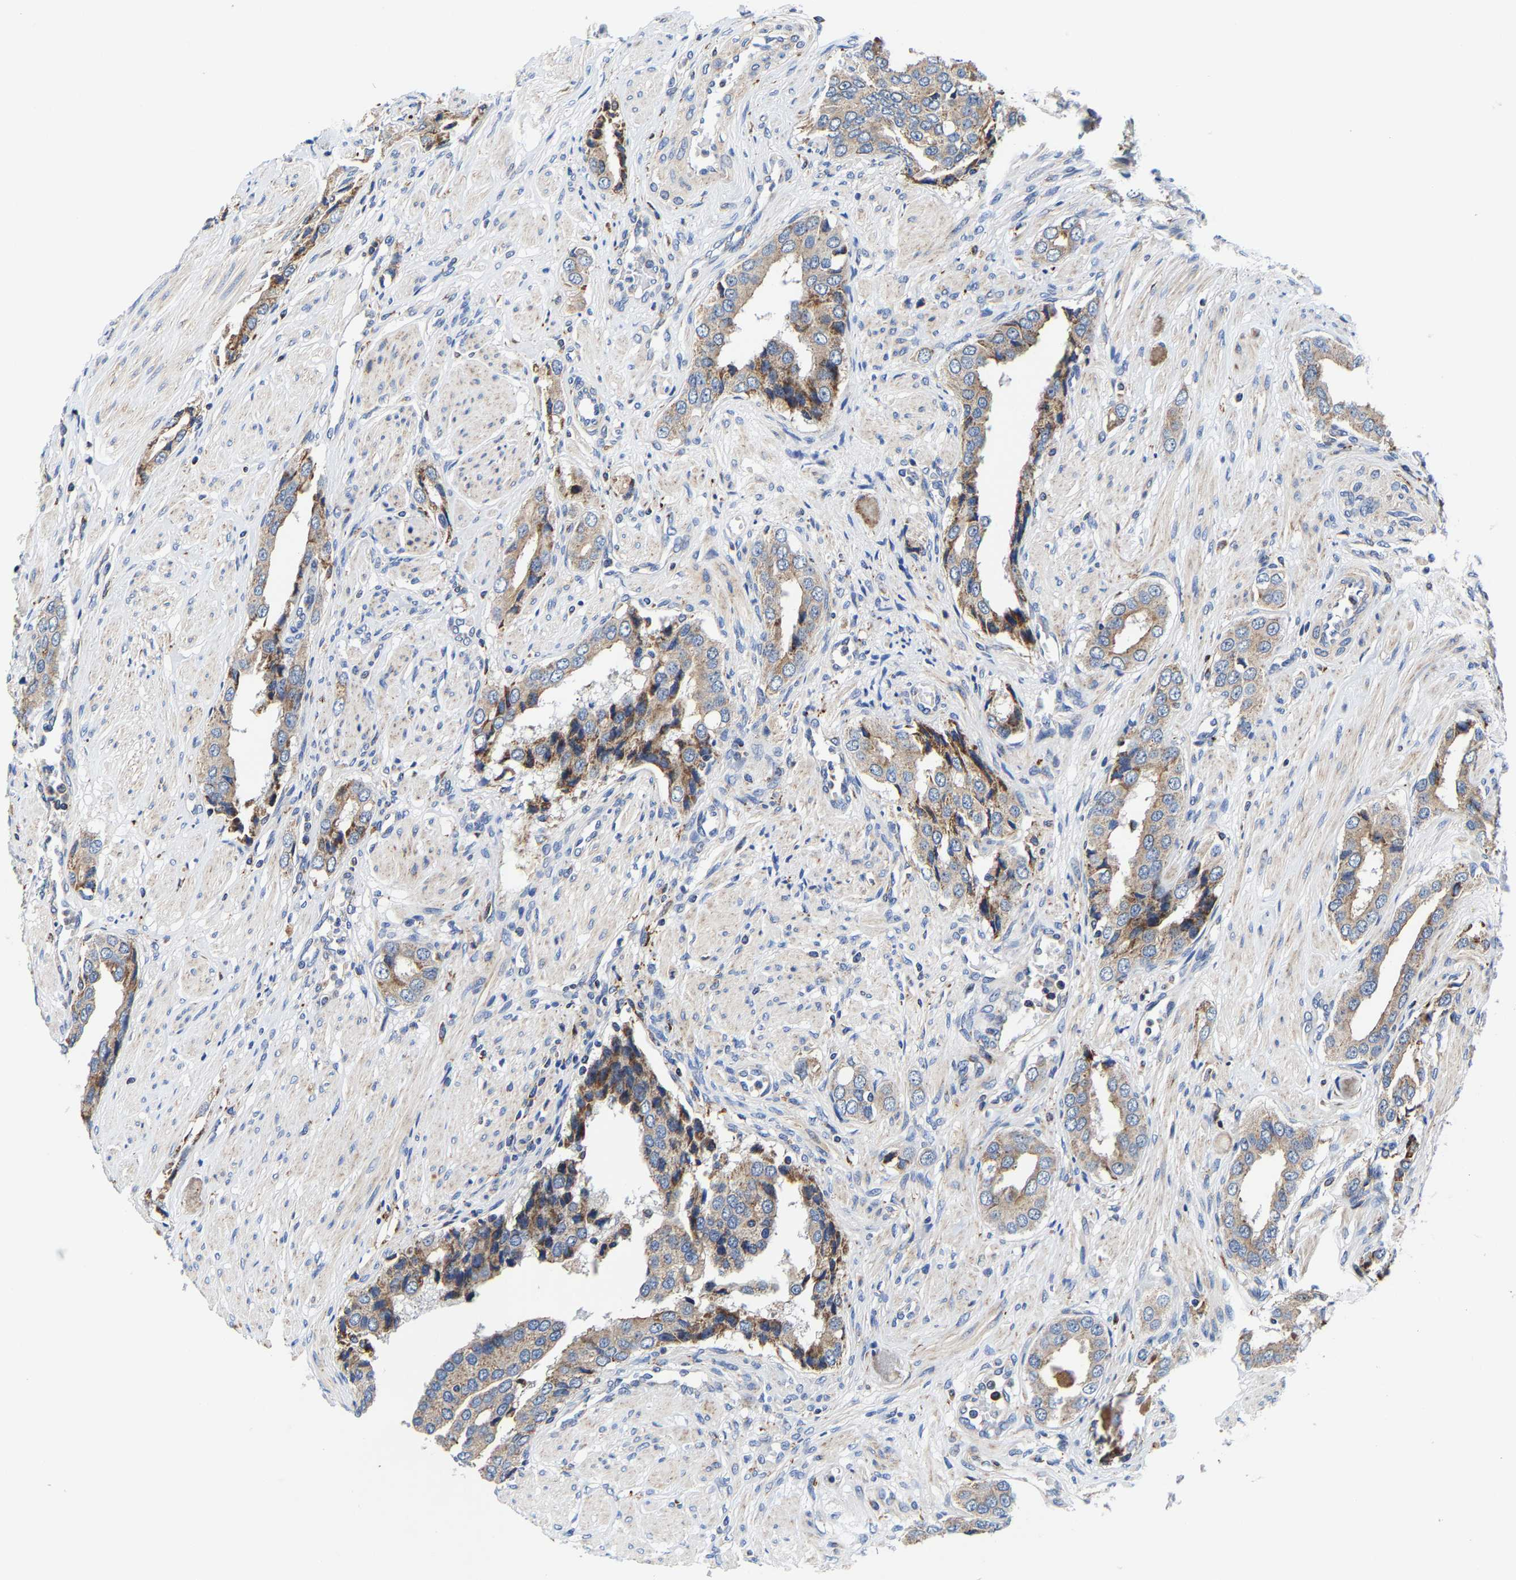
{"staining": {"intensity": "weak", "quantity": ">75%", "location": "cytoplasmic/membranous"}, "tissue": "prostate cancer", "cell_type": "Tumor cells", "image_type": "cancer", "snomed": [{"axis": "morphology", "description": "Adenocarcinoma, High grade"}, {"axis": "topography", "description": "Prostate"}], "caption": "The photomicrograph shows immunohistochemical staining of prostate adenocarcinoma (high-grade). There is weak cytoplasmic/membranous positivity is appreciated in about >75% of tumor cells.", "gene": "PFKFB3", "patient": {"sex": "male", "age": 52}}